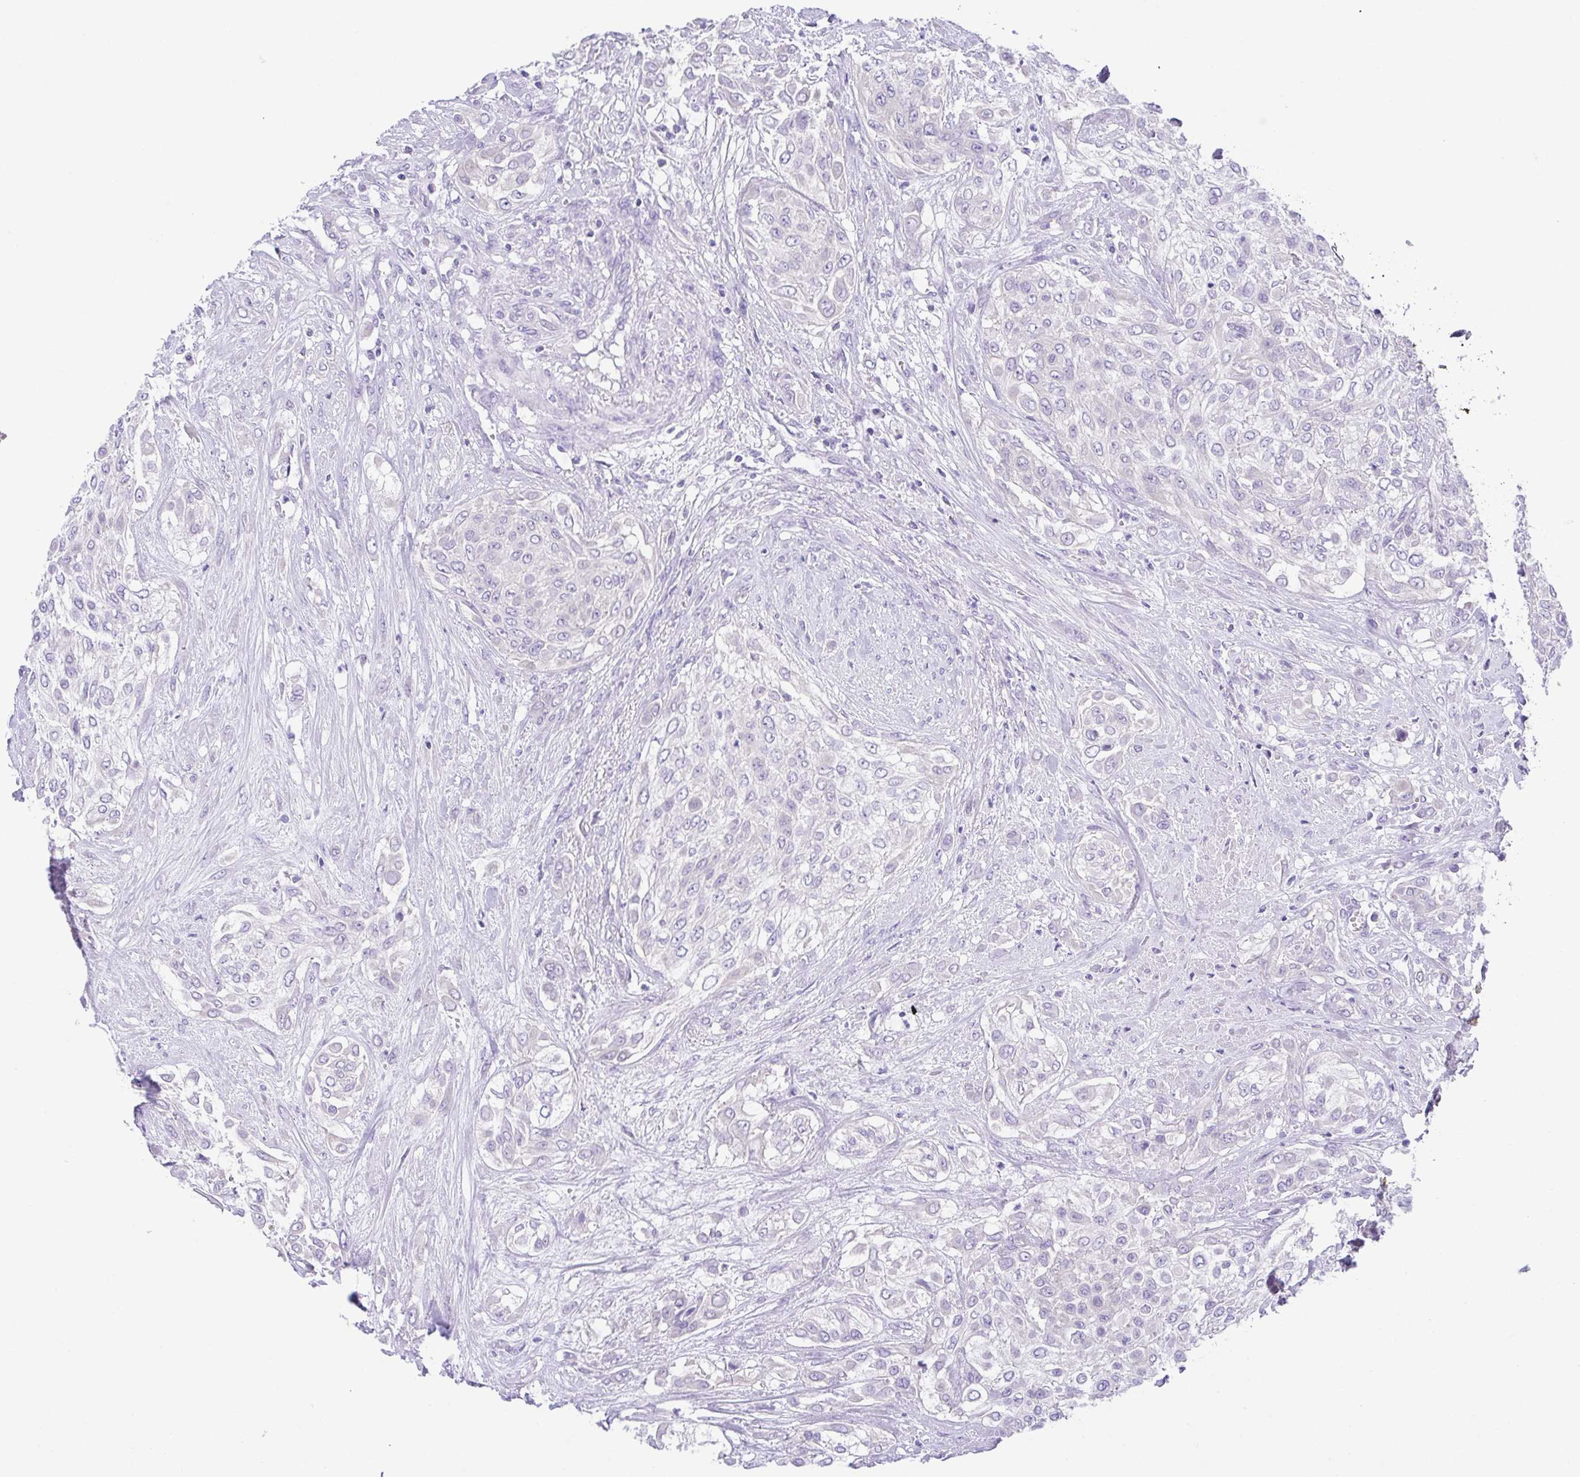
{"staining": {"intensity": "negative", "quantity": "none", "location": "none"}, "tissue": "urothelial cancer", "cell_type": "Tumor cells", "image_type": "cancer", "snomed": [{"axis": "morphology", "description": "Urothelial carcinoma, High grade"}, {"axis": "topography", "description": "Urinary bladder"}], "caption": "High power microscopy micrograph of an IHC image of urothelial cancer, revealing no significant expression in tumor cells.", "gene": "LUZP4", "patient": {"sex": "male", "age": 57}}